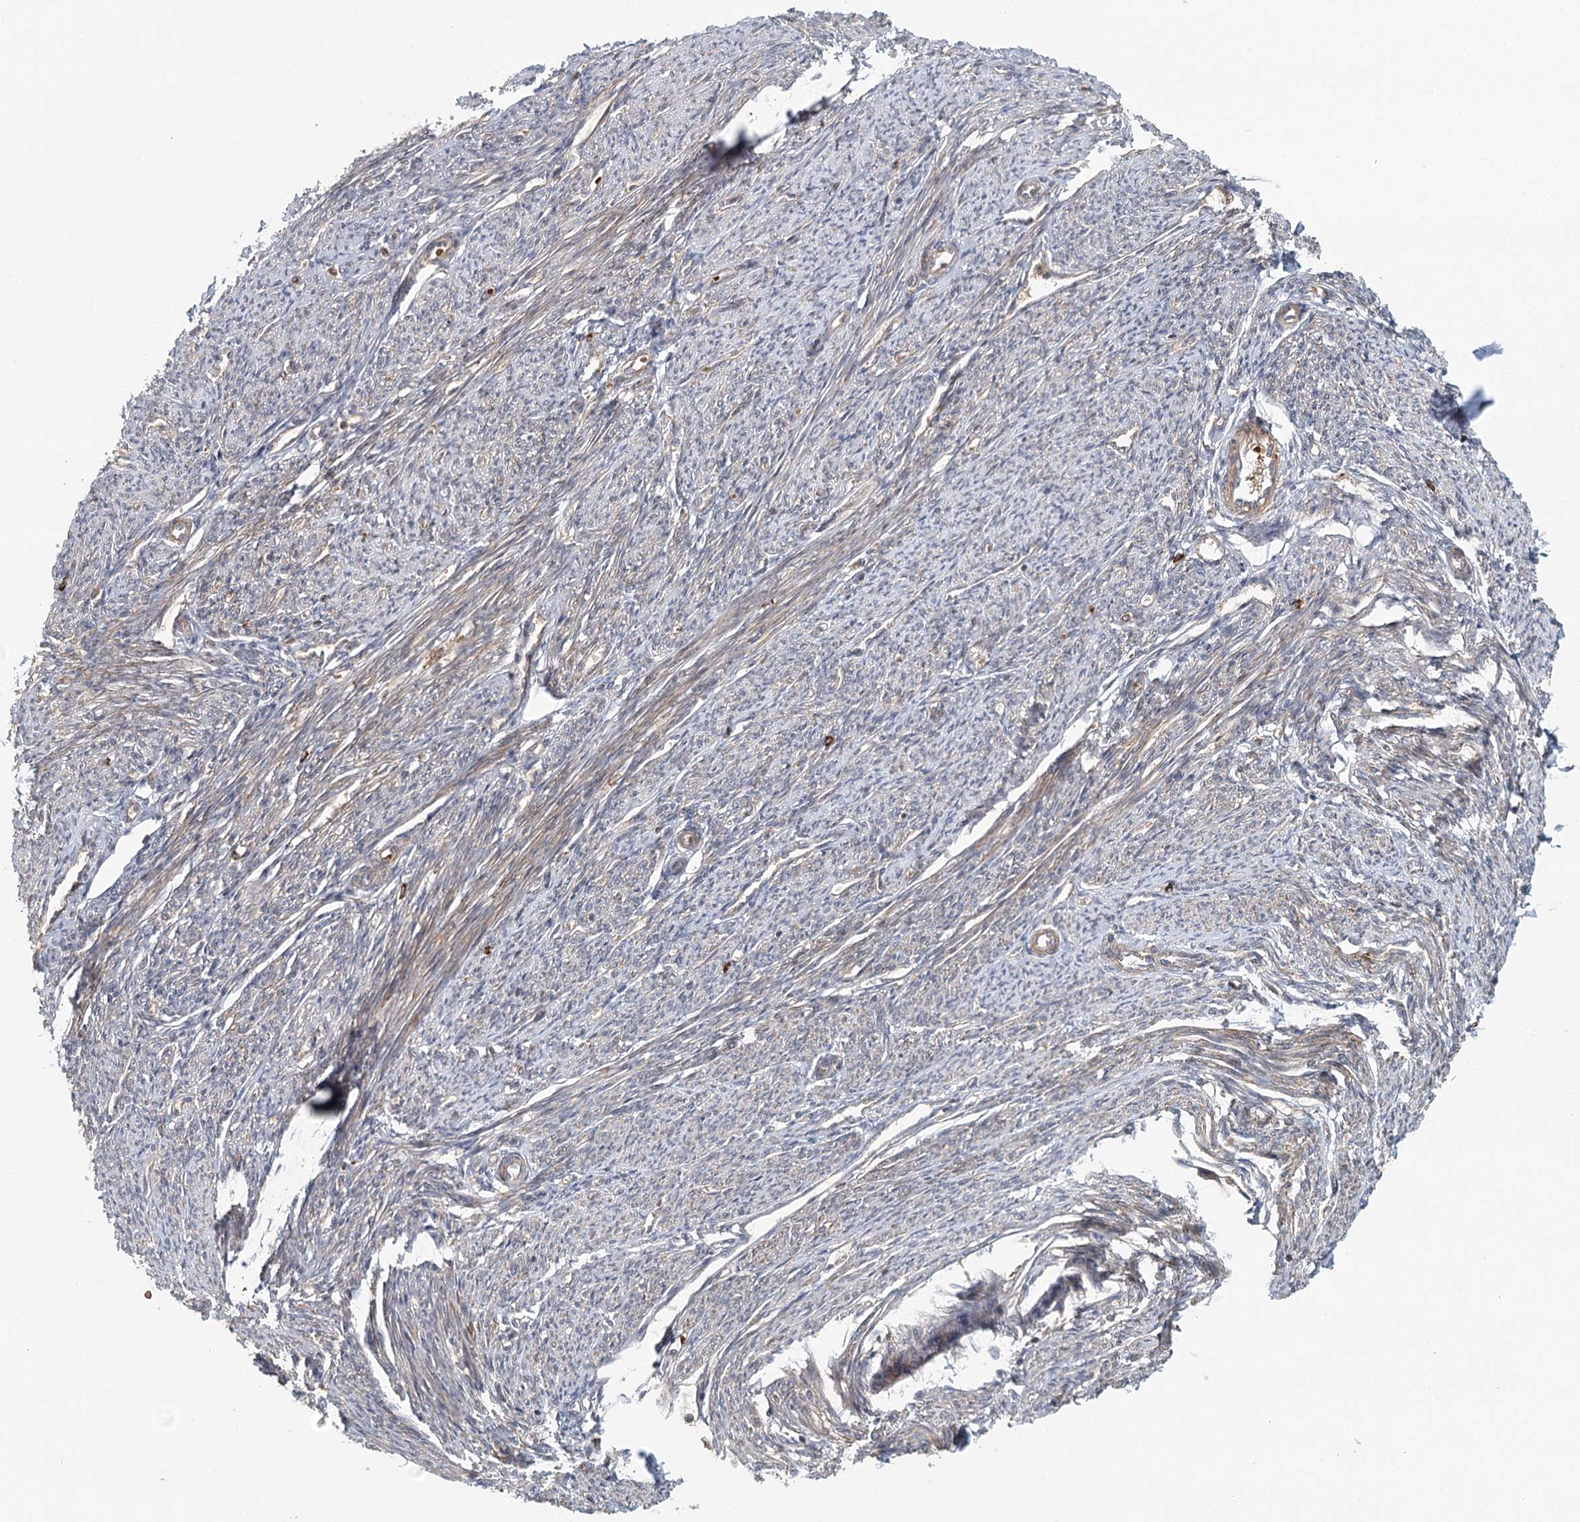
{"staining": {"intensity": "moderate", "quantity": "25%-75%", "location": "cytoplasmic/membranous"}, "tissue": "smooth muscle", "cell_type": "Smooth muscle cells", "image_type": "normal", "snomed": [{"axis": "morphology", "description": "Normal tissue, NOS"}, {"axis": "topography", "description": "Smooth muscle"}, {"axis": "topography", "description": "Uterus"}], "caption": "Immunohistochemical staining of unremarkable smooth muscle displays moderate cytoplasmic/membranous protein positivity in about 25%-75% of smooth muscle cells. The protein is stained brown, and the nuclei are stained in blue (DAB (3,3'-diaminobenzidine) IHC with brightfield microscopy, high magnification).", "gene": "ENSG00000273217", "patient": {"sex": "female", "age": 59}}